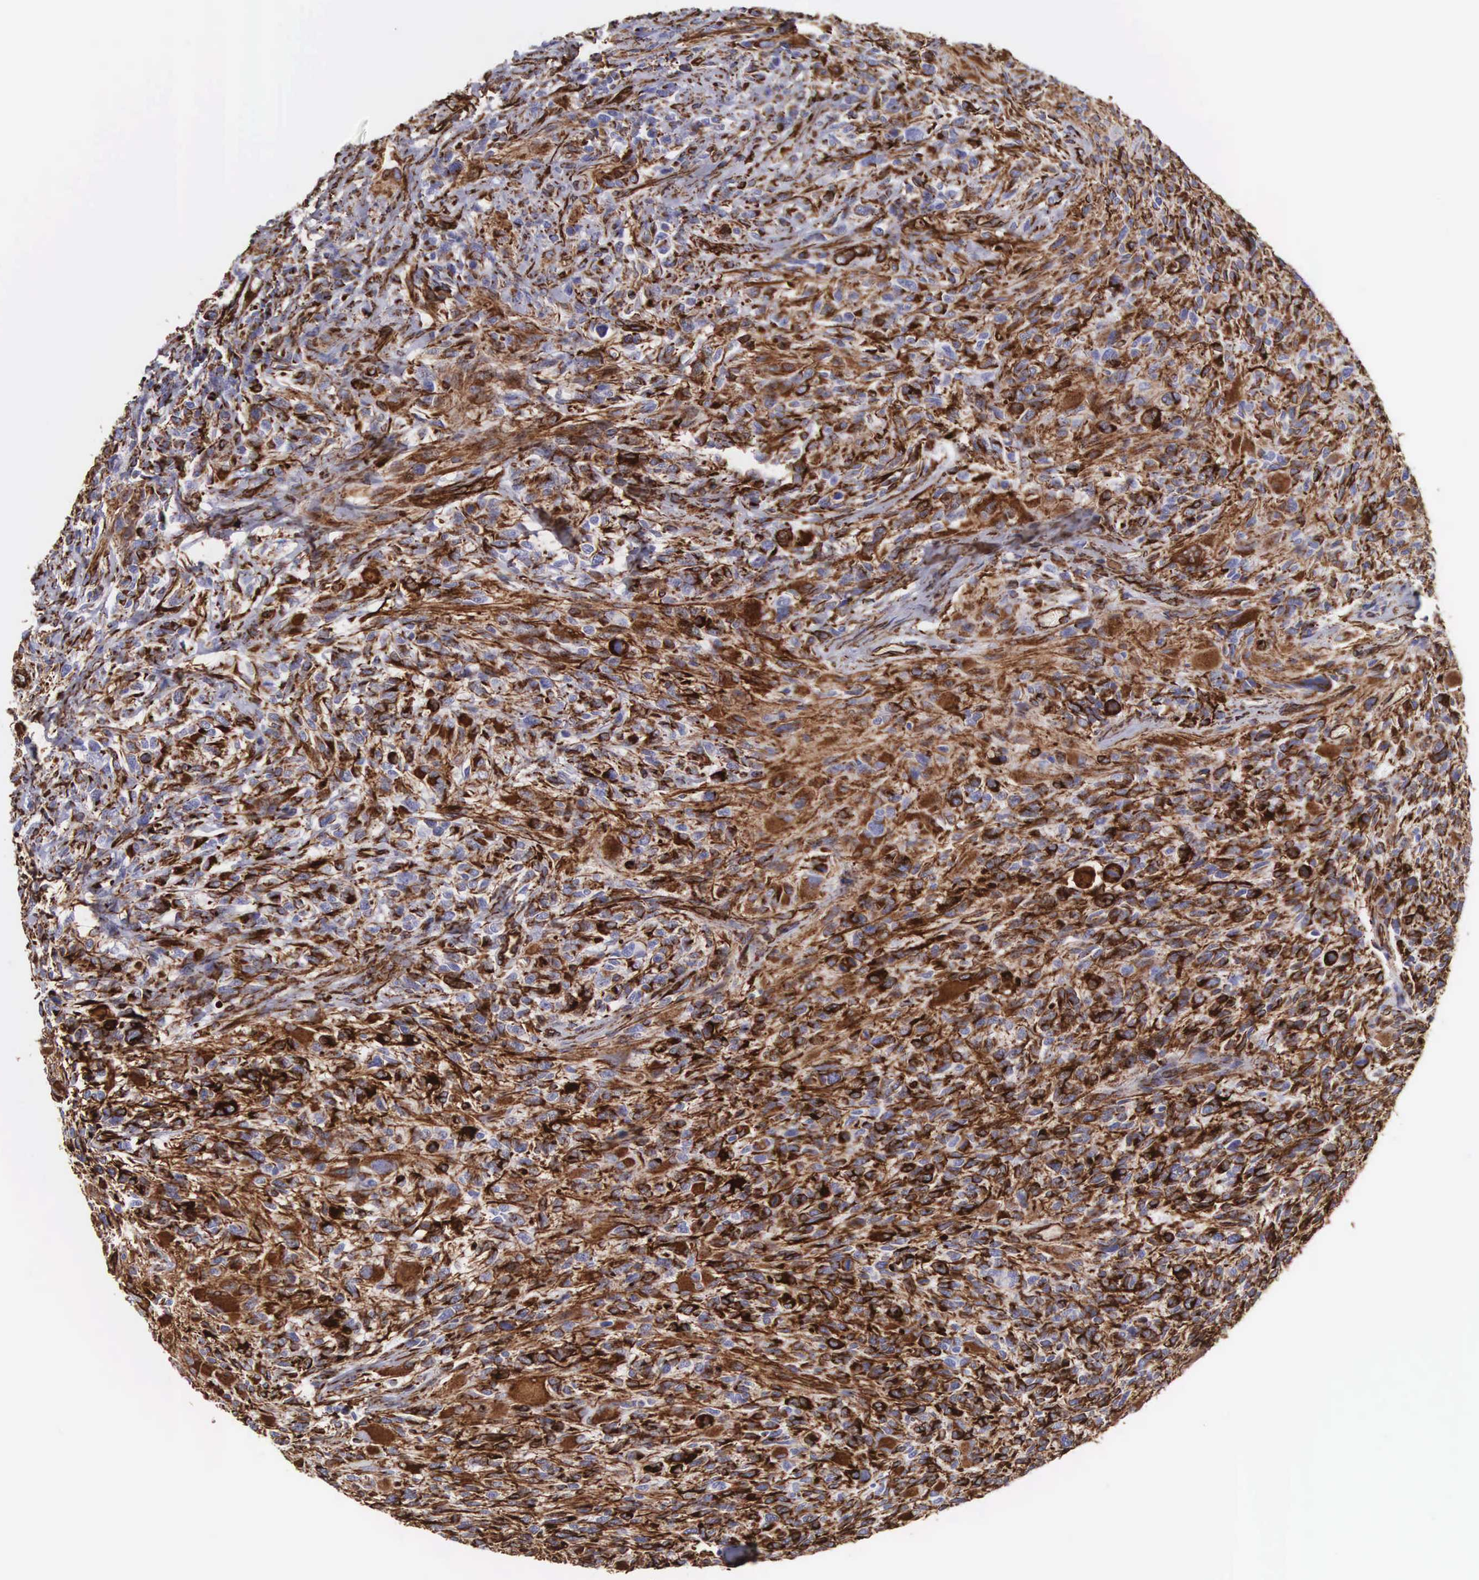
{"staining": {"intensity": "strong", "quantity": "25%-75%", "location": "cytoplasmic/membranous"}, "tissue": "glioma", "cell_type": "Tumor cells", "image_type": "cancer", "snomed": [{"axis": "morphology", "description": "Glioma, malignant, High grade"}, {"axis": "topography", "description": "Brain"}], "caption": "Tumor cells demonstrate strong cytoplasmic/membranous staining in approximately 25%-75% of cells in malignant glioma (high-grade).", "gene": "VIM", "patient": {"sex": "male", "age": 69}}